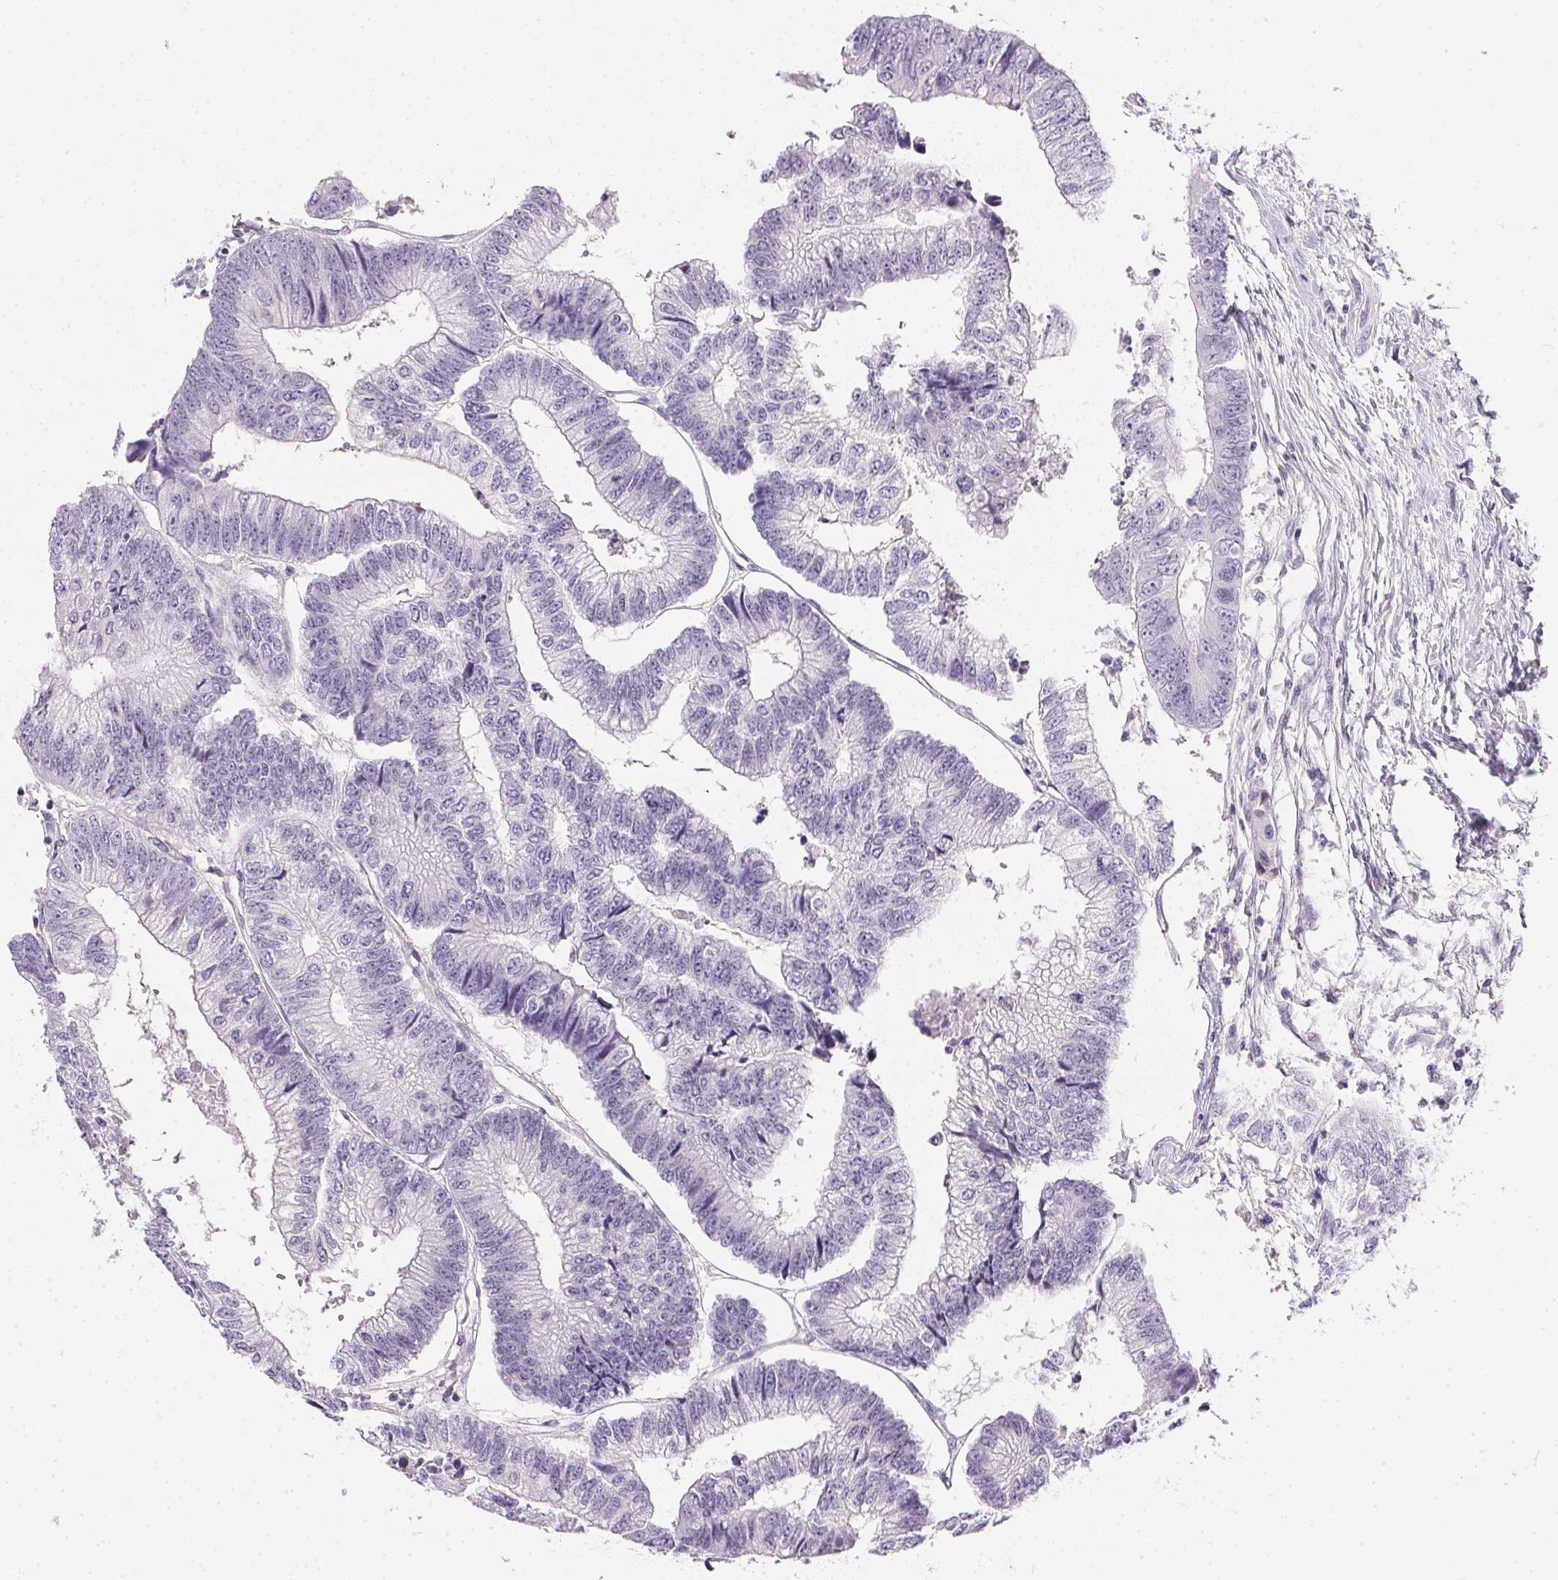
{"staining": {"intensity": "negative", "quantity": "none", "location": "none"}, "tissue": "colorectal cancer", "cell_type": "Tumor cells", "image_type": "cancer", "snomed": [{"axis": "morphology", "description": "Adenocarcinoma, NOS"}, {"axis": "topography", "description": "Rectum"}], "caption": "Protein analysis of colorectal adenocarcinoma shows no significant staining in tumor cells.", "gene": "PRL", "patient": {"sex": "male", "age": 63}}